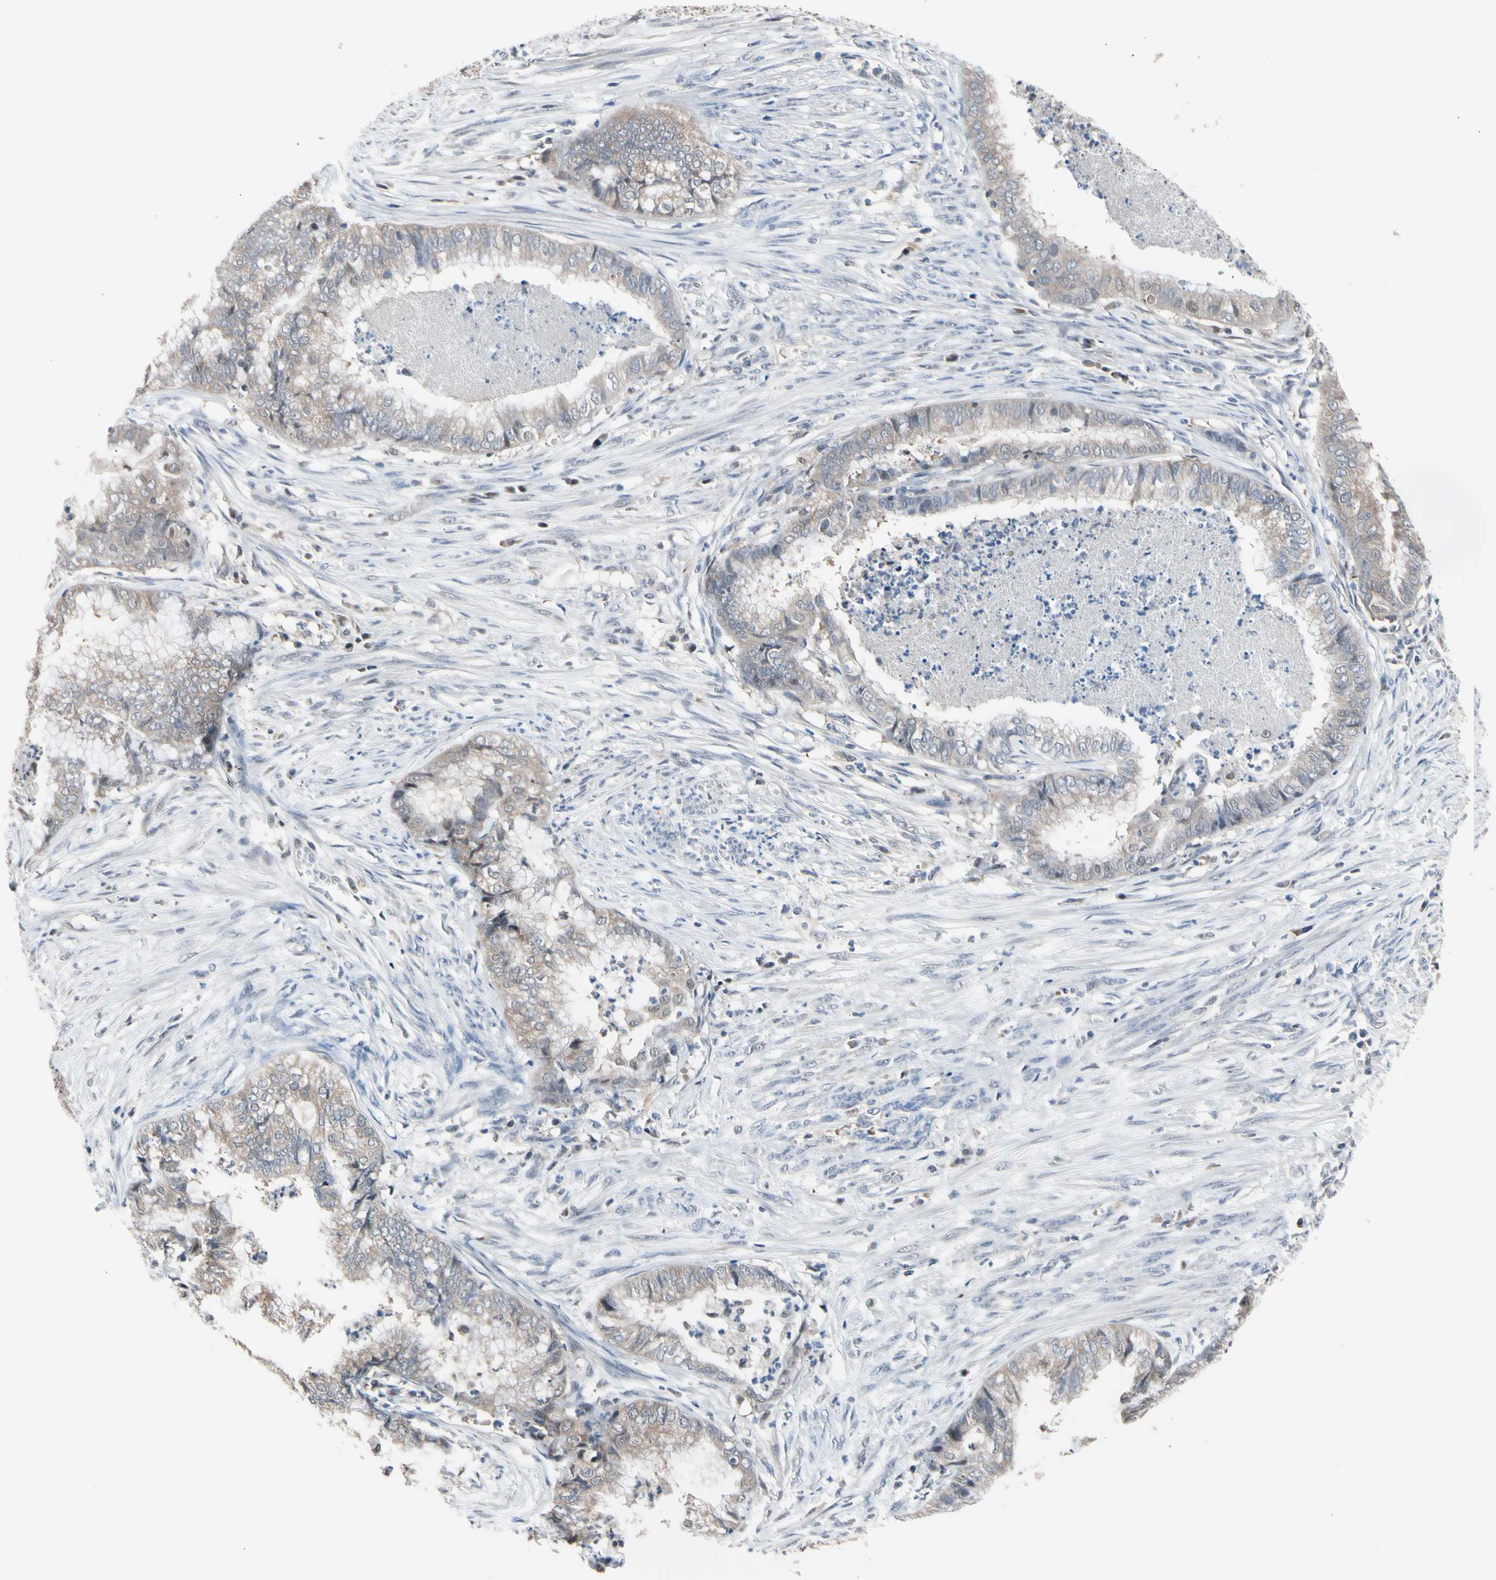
{"staining": {"intensity": "weak", "quantity": ">75%", "location": "cytoplasmic/membranous"}, "tissue": "endometrial cancer", "cell_type": "Tumor cells", "image_type": "cancer", "snomed": [{"axis": "morphology", "description": "Necrosis, NOS"}, {"axis": "morphology", "description": "Adenocarcinoma, NOS"}, {"axis": "topography", "description": "Endometrium"}], "caption": "Human adenocarcinoma (endometrial) stained with a brown dye demonstrates weak cytoplasmic/membranous positive positivity in approximately >75% of tumor cells.", "gene": "PSMA2", "patient": {"sex": "female", "age": 79}}